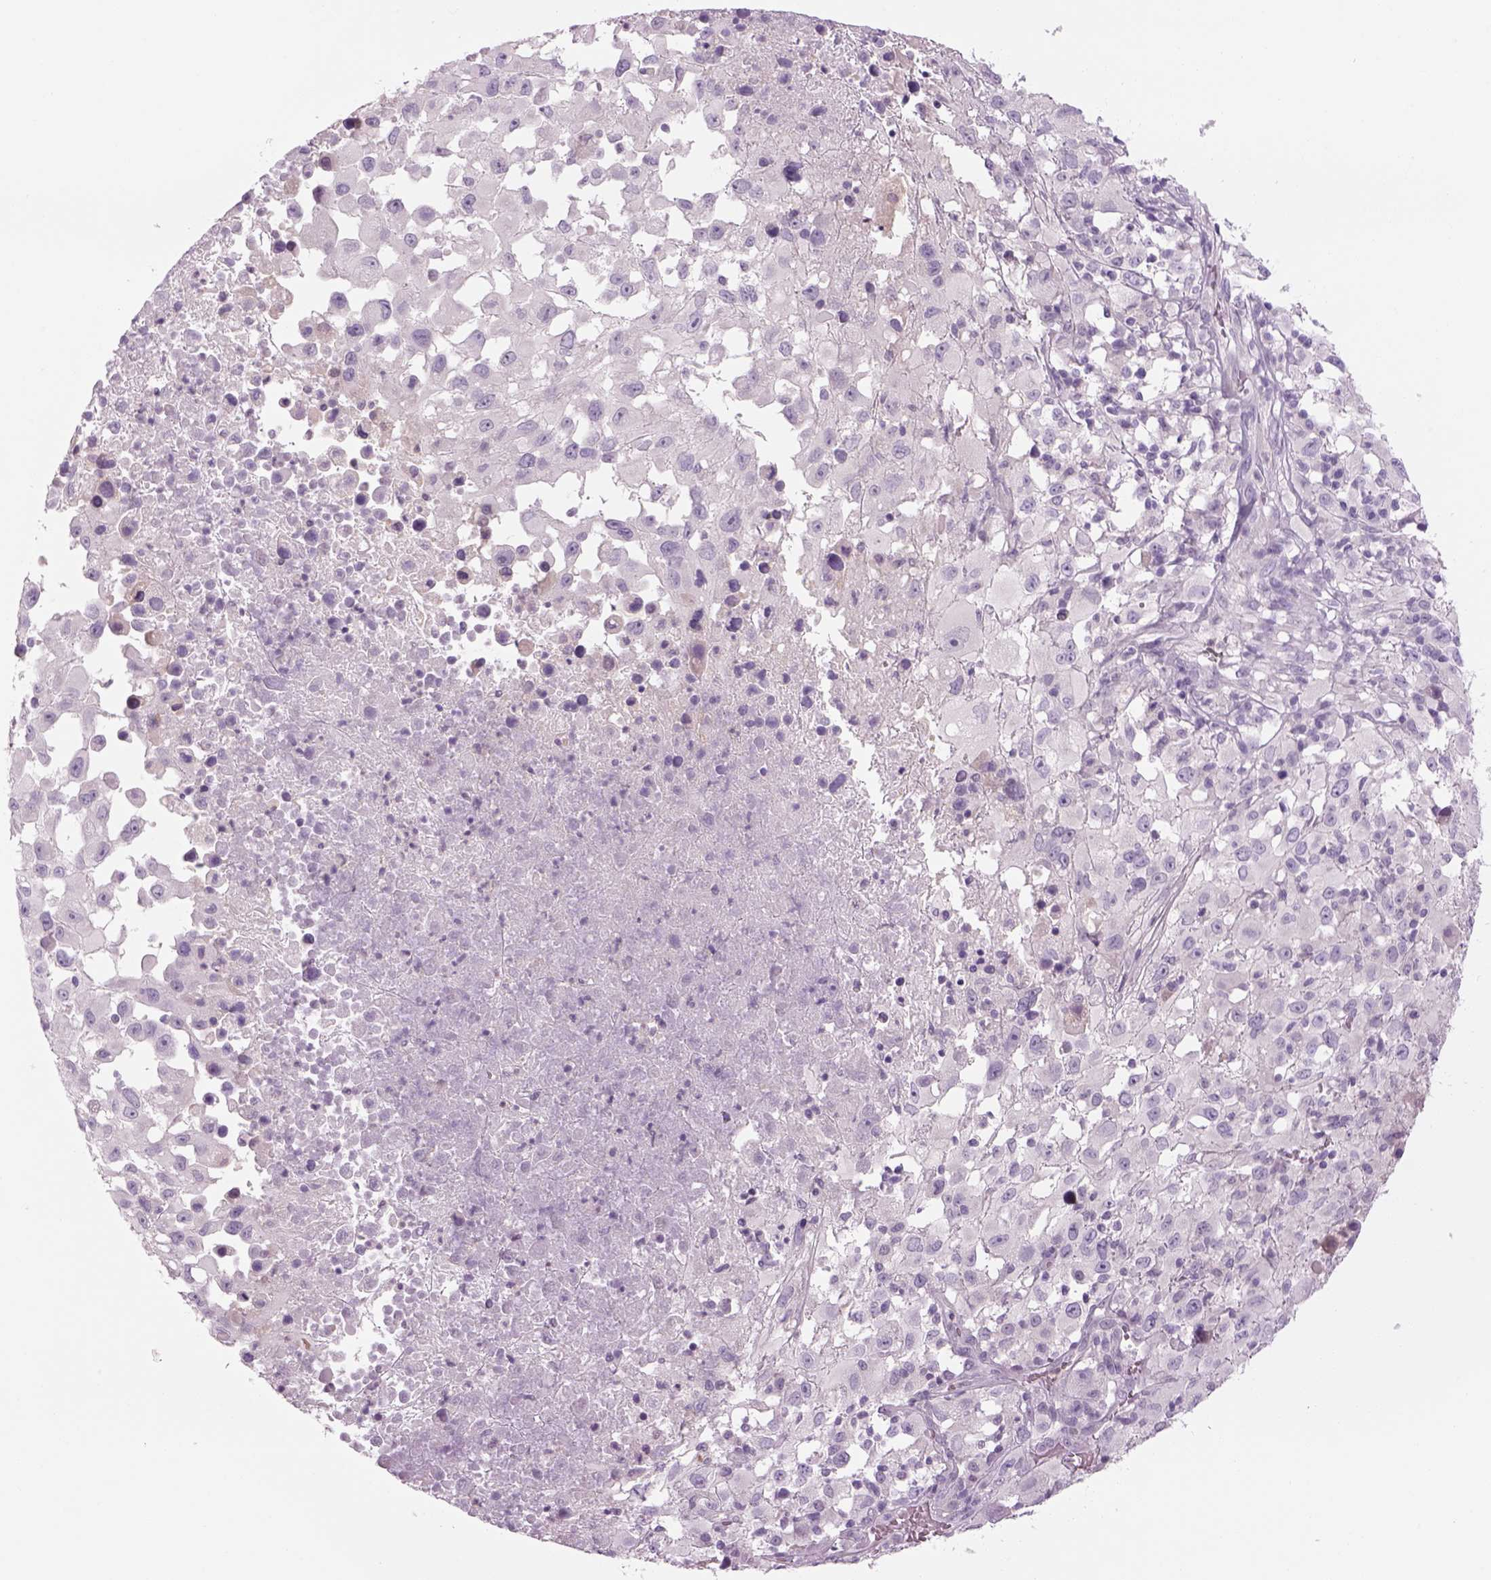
{"staining": {"intensity": "negative", "quantity": "none", "location": "none"}, "tissue": "melanoma", "cell_type": "Tumor cells", "image_type": "cancer", "snomed": [{"axis": "morphology", "description": "Malignant melanoma, Metastatic site"}, {"axis": "topography", "description": "Soft tissue"}], "caption": "Image shows no significant protein positivity in tumor cells of malignant melanoma (metastatic site).", "gene": "MDH1B", "patient": {"sex": "male", "age": 50}}